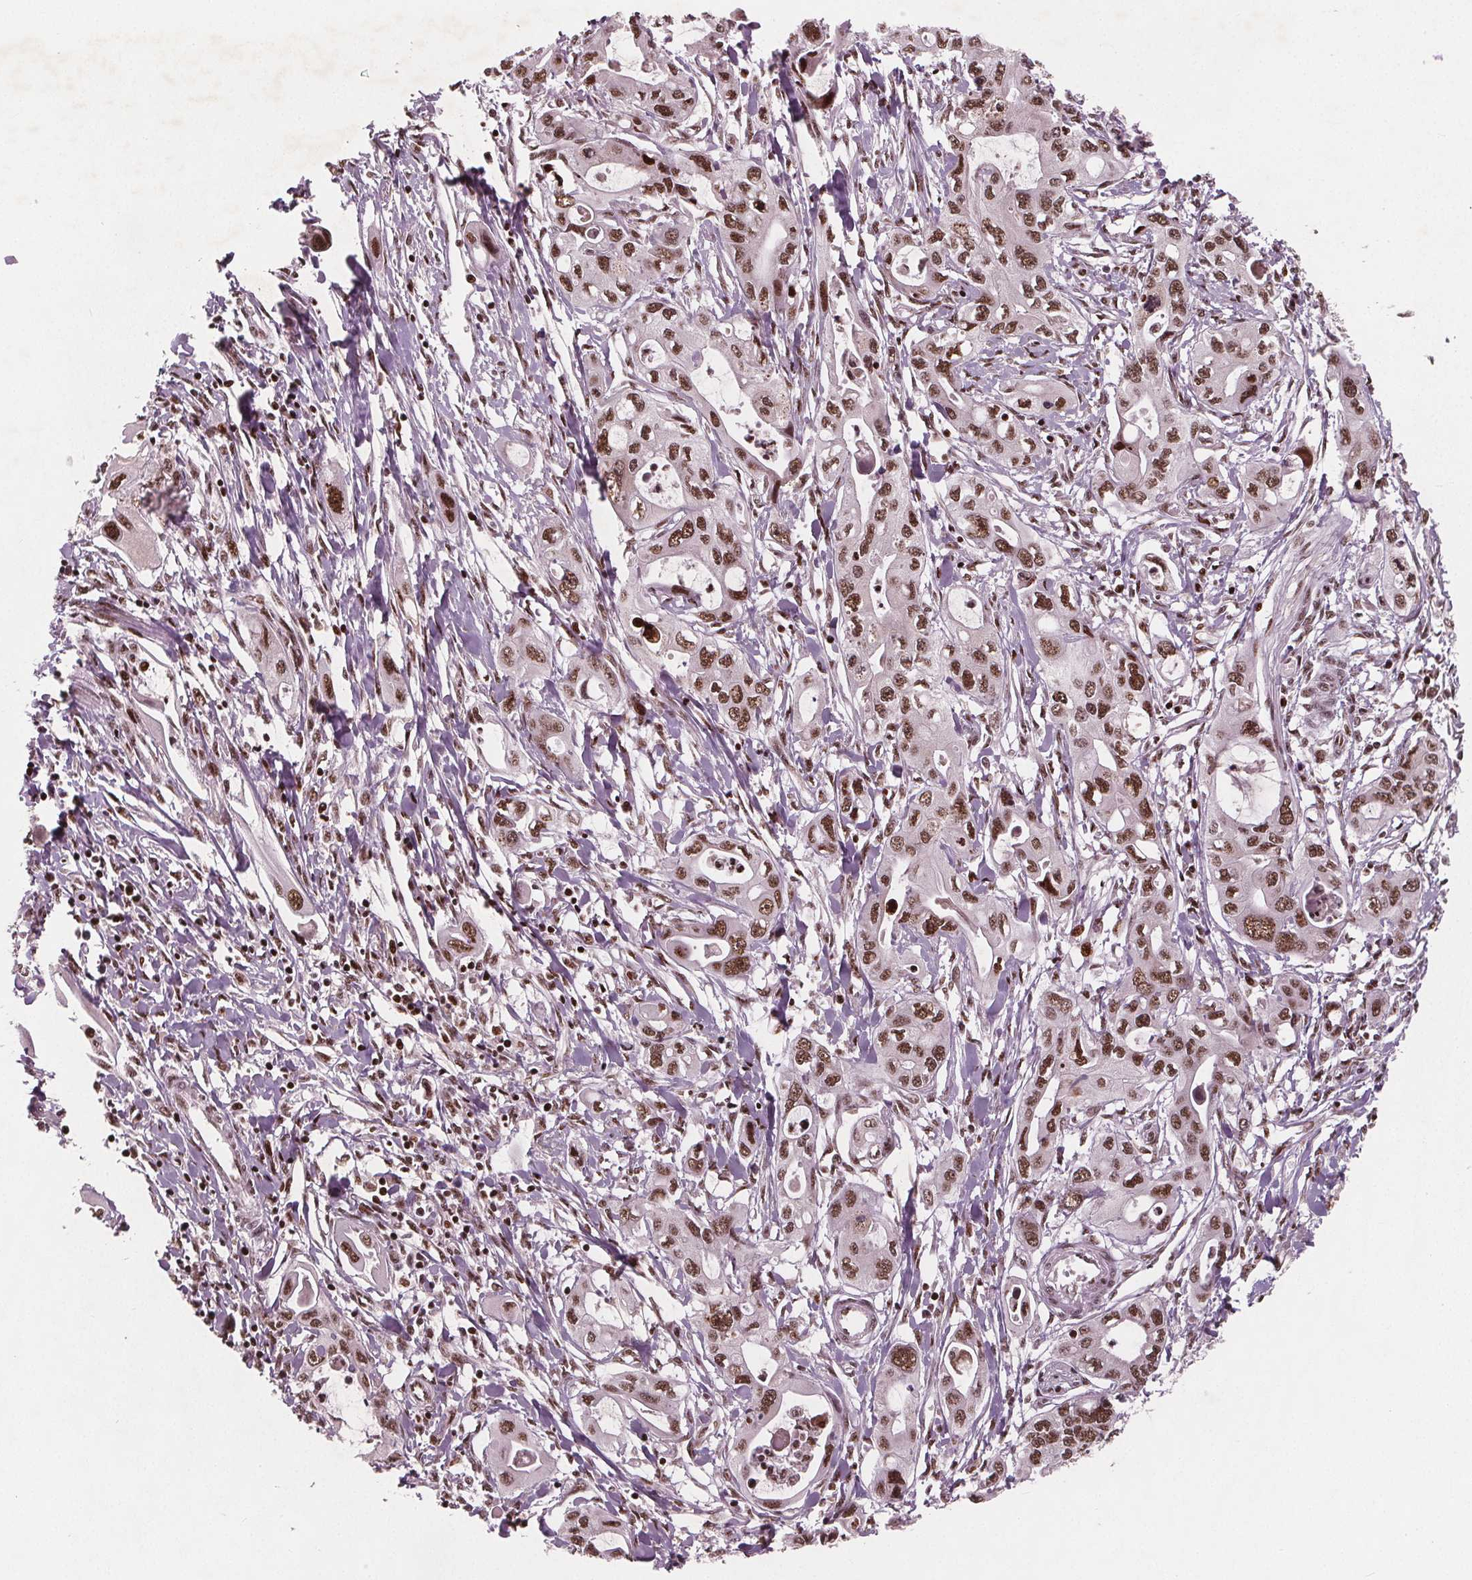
{"staining": {"intensity": "strong", "quantity": ">75%", "location": "nuclear"}, "tissue": "pancreatic cancer", "cell_type": "Tumor cells", "image_type": "cancer", "snomed": [{"axis": "morphology", "description": "Adenocarcinoma, NOS"}, {"axis": "topography", "description": "Pancreas"}], "caption": "Pancreatic adenocarcinoma stained with immunohistochemistry (IHC) reveals strong nuclear staining in about >75% of tumor cells.", "gene": "SNRNP35", "patient": {"sex": "male", "age": 60}}